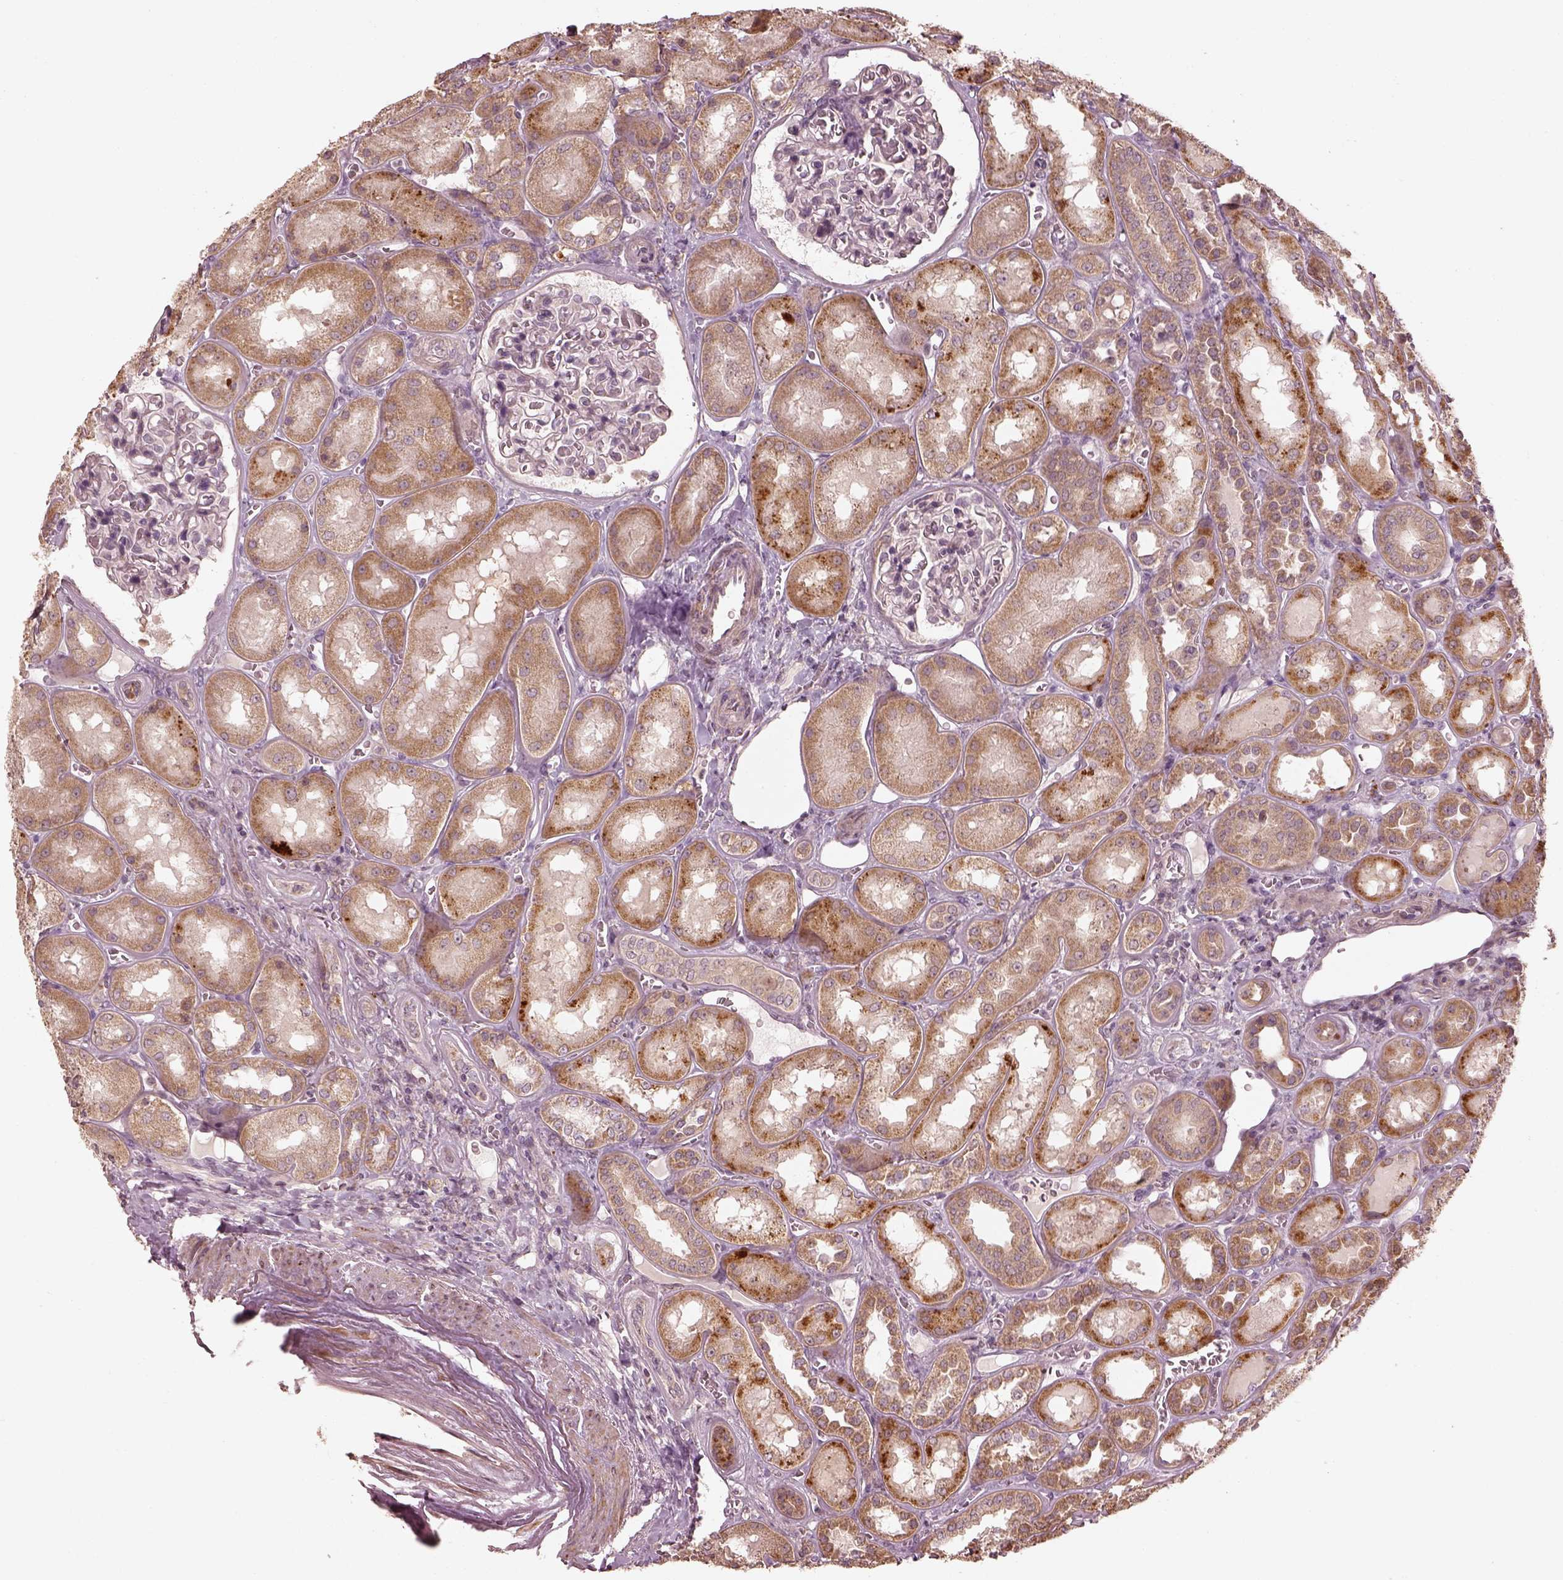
{"staining": {"intensity": "negative", "quantity": "none", "location": "none"}, "tissue": "kidney", "cell_type": "Cells in glomeruli", "image_type": "normal", "snomed": [{"axis": "morphology", "description": "Normal tissue, NOS"}, {"axis": "topography", "description": "Kidney"}], "caption": "An IHC photomicrograph of unremarkable kidney is shown. There is no staining in cells in glomeruli of kidney.", "gene": "SLC25A46", "patient": {"sex": "male", "age": 73}}